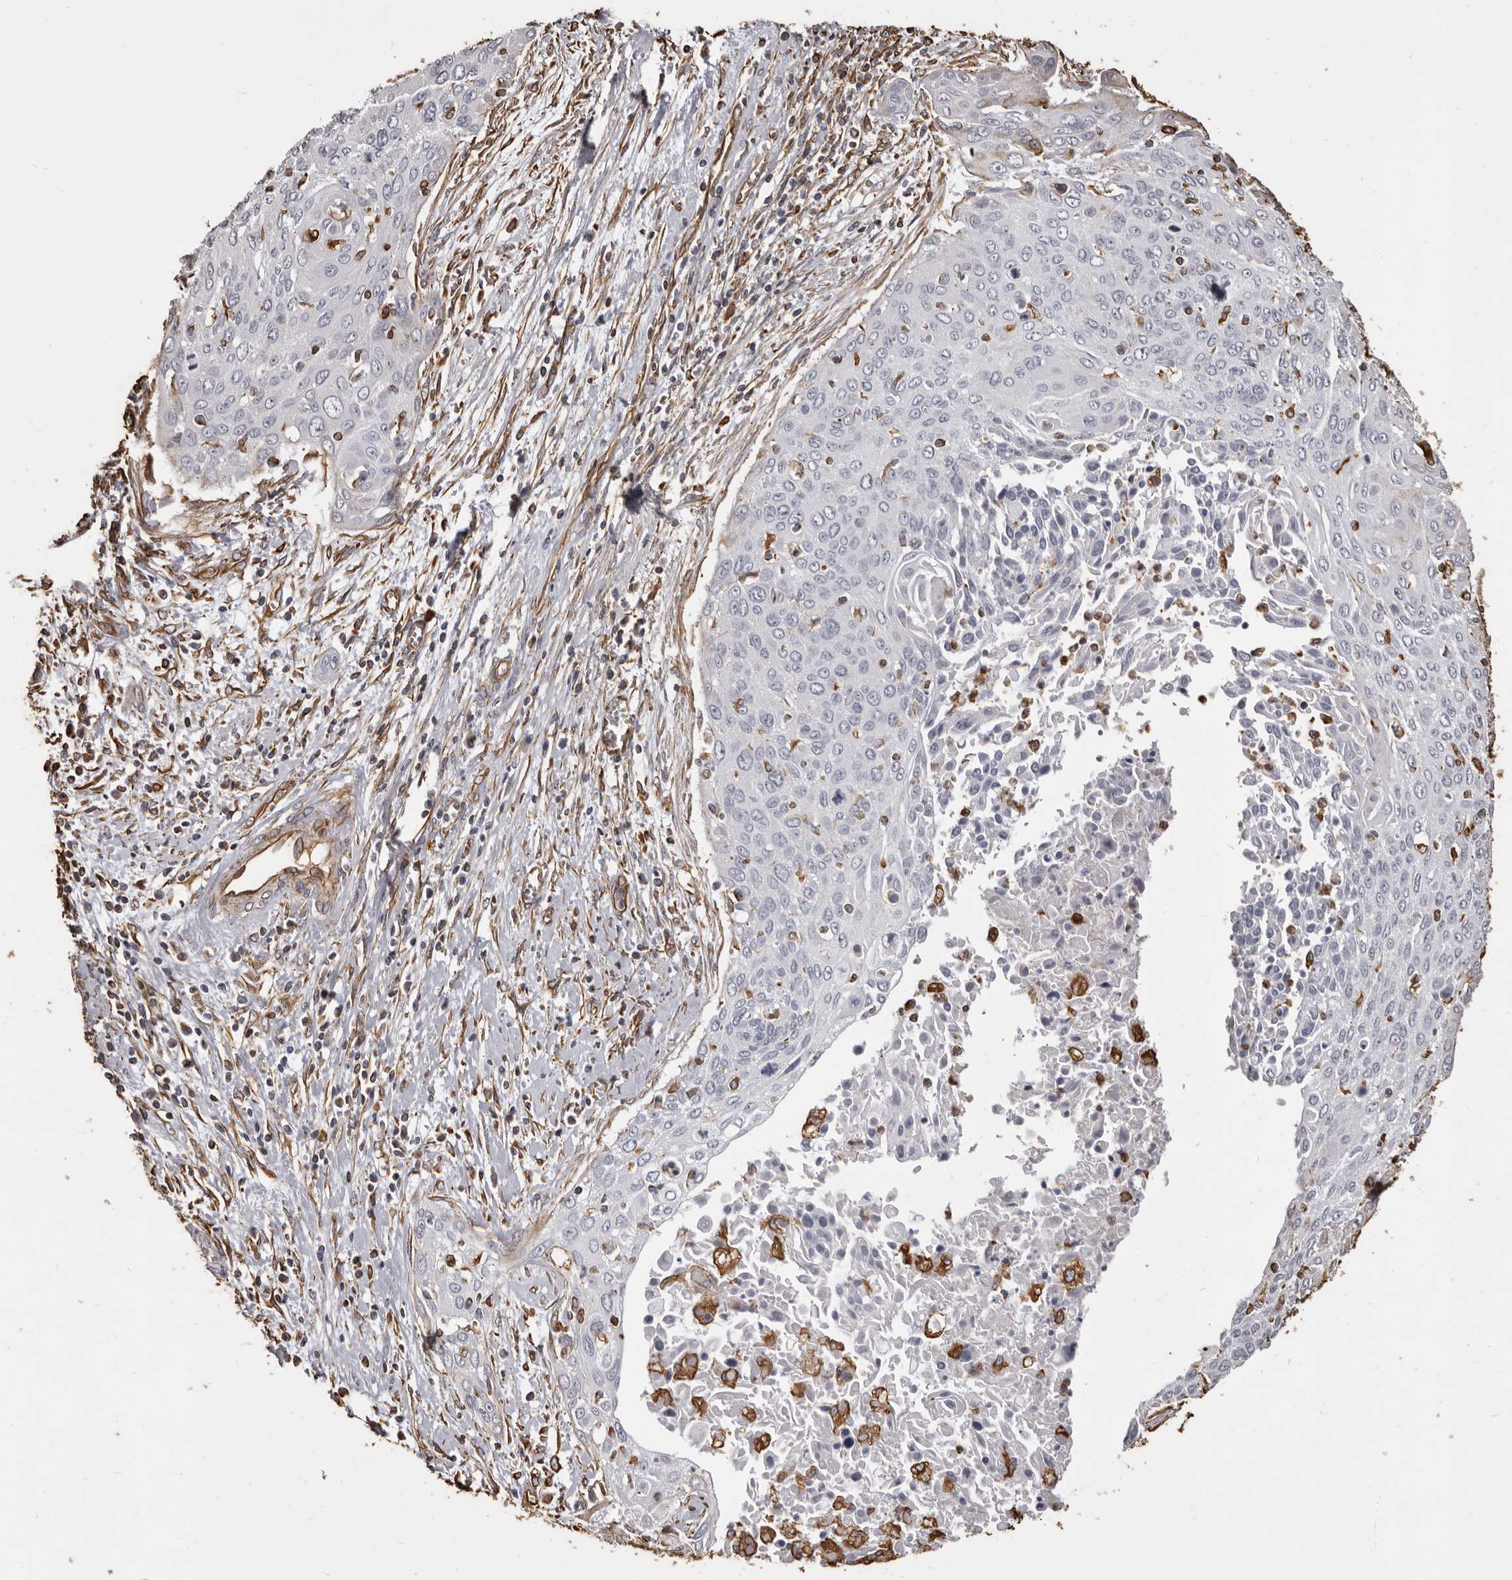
{"staining": {"intensity": "negative", "quantity": "none", "location": "none"}, "tissue": "cervical cancer", "cell_type": "Tumor cells", "image_type": "cancer", "snomed": [{"axis": "morphology", "description": "Squamous cell carcinoma, NOS"}, {"axis": "topography", "description": "Cervix"}], "caption": "Cervical cancer stained for a protein using IHC reveals no positivity tumor cells.", "gene": "MTURN", "patient": {"sex": "female", "age": 55}}